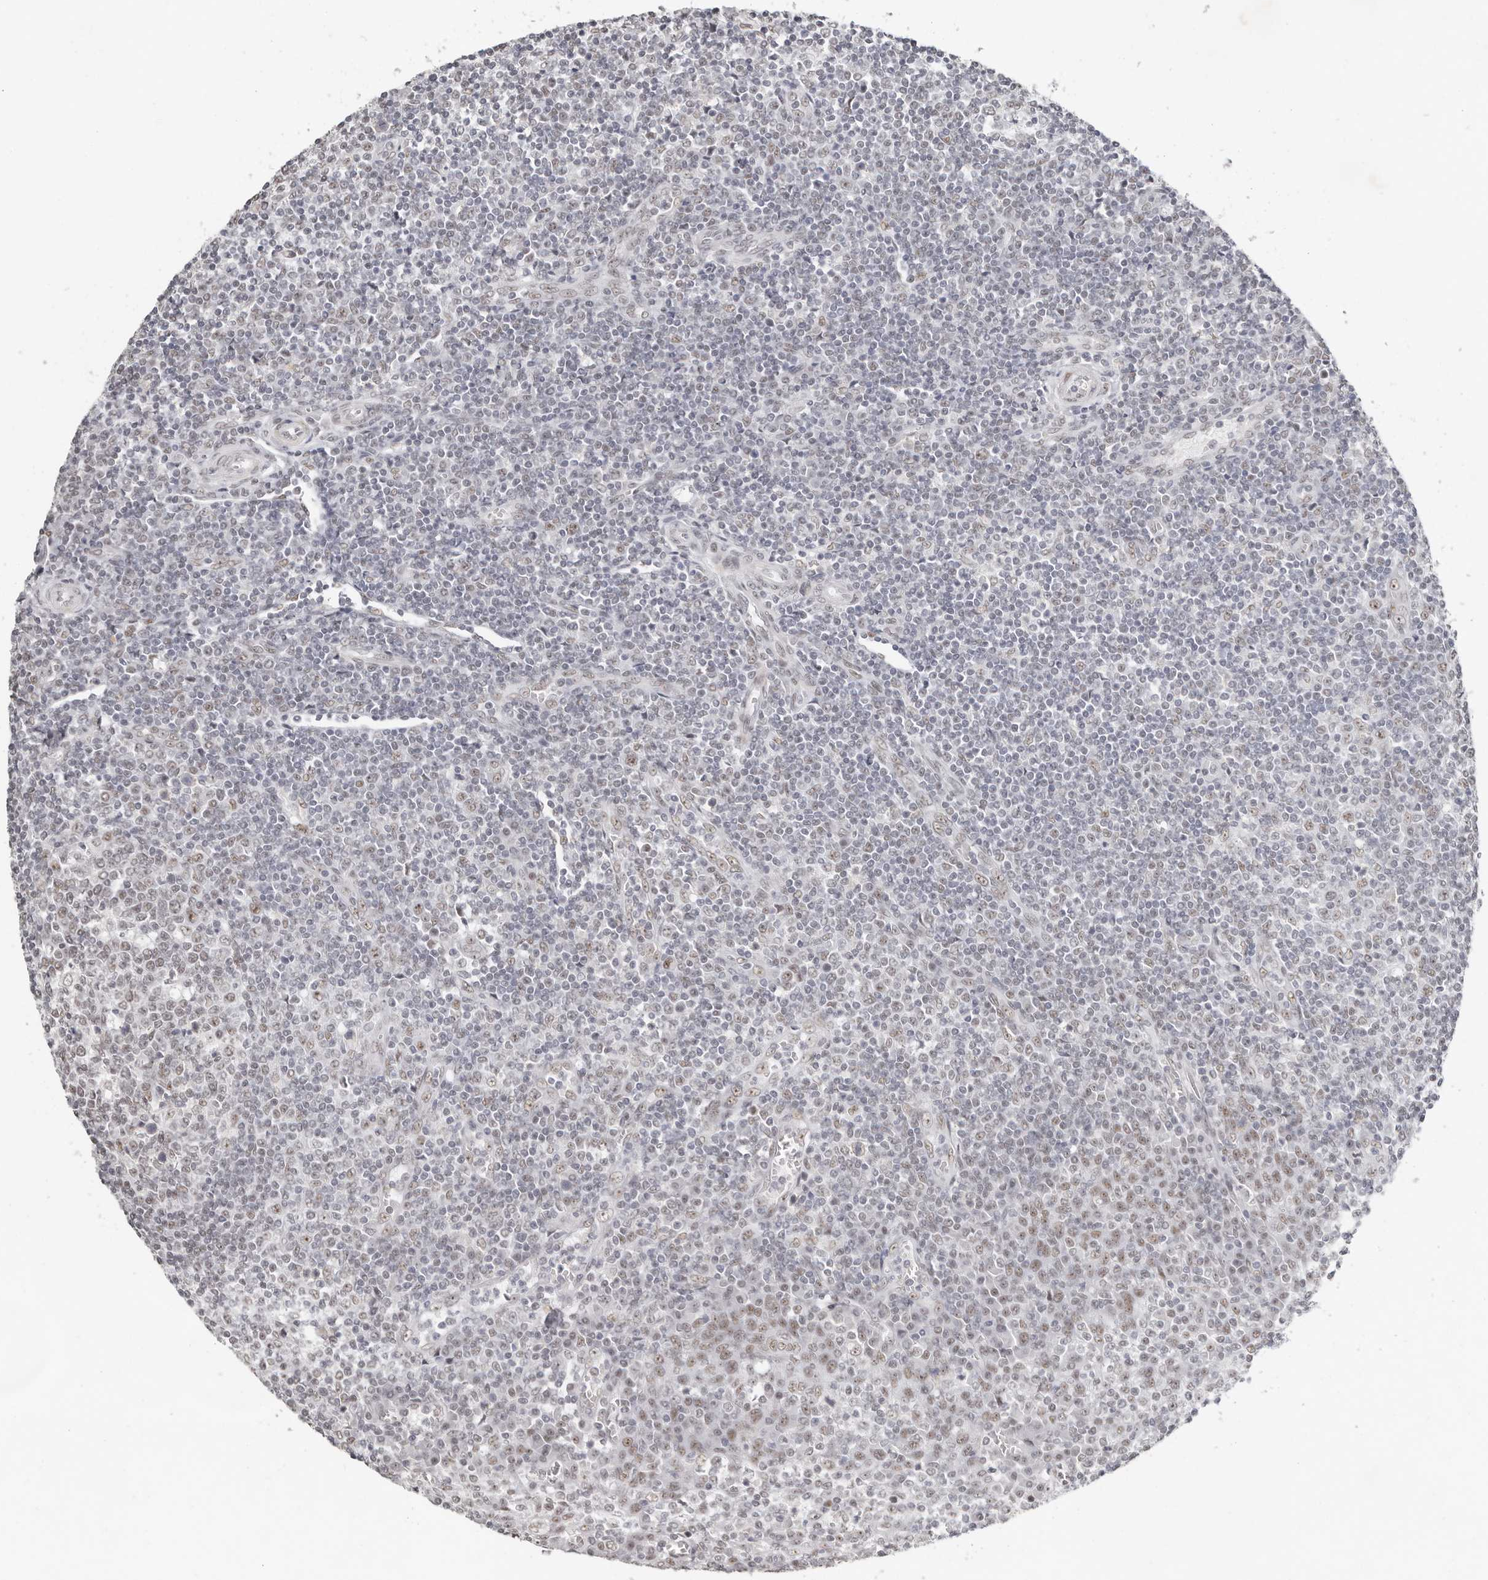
{"staining": {"intensity": "moderate", "quantity": "25%-75%", "location": "nuclear"}, "tissue": "tonsil", "cell_type": "Germinal center cells", "image_type": "normal", "snomed": [{"axis": "morphology", "description": "Normal tissue, NOS"}, {"axis": "topography", "description": "Tonsil"}], "caption": "Immunohistochemistry image of normal tonsil: human tonsil stained using immunohistochemistry (IHC) displays medium levels of moderate protein expression localized specifically in the nuclear of germinal center cells, appearing as a nuclear brown color.", "gene": "LARP7", "patient": {"sex": "female", "age": 19}}